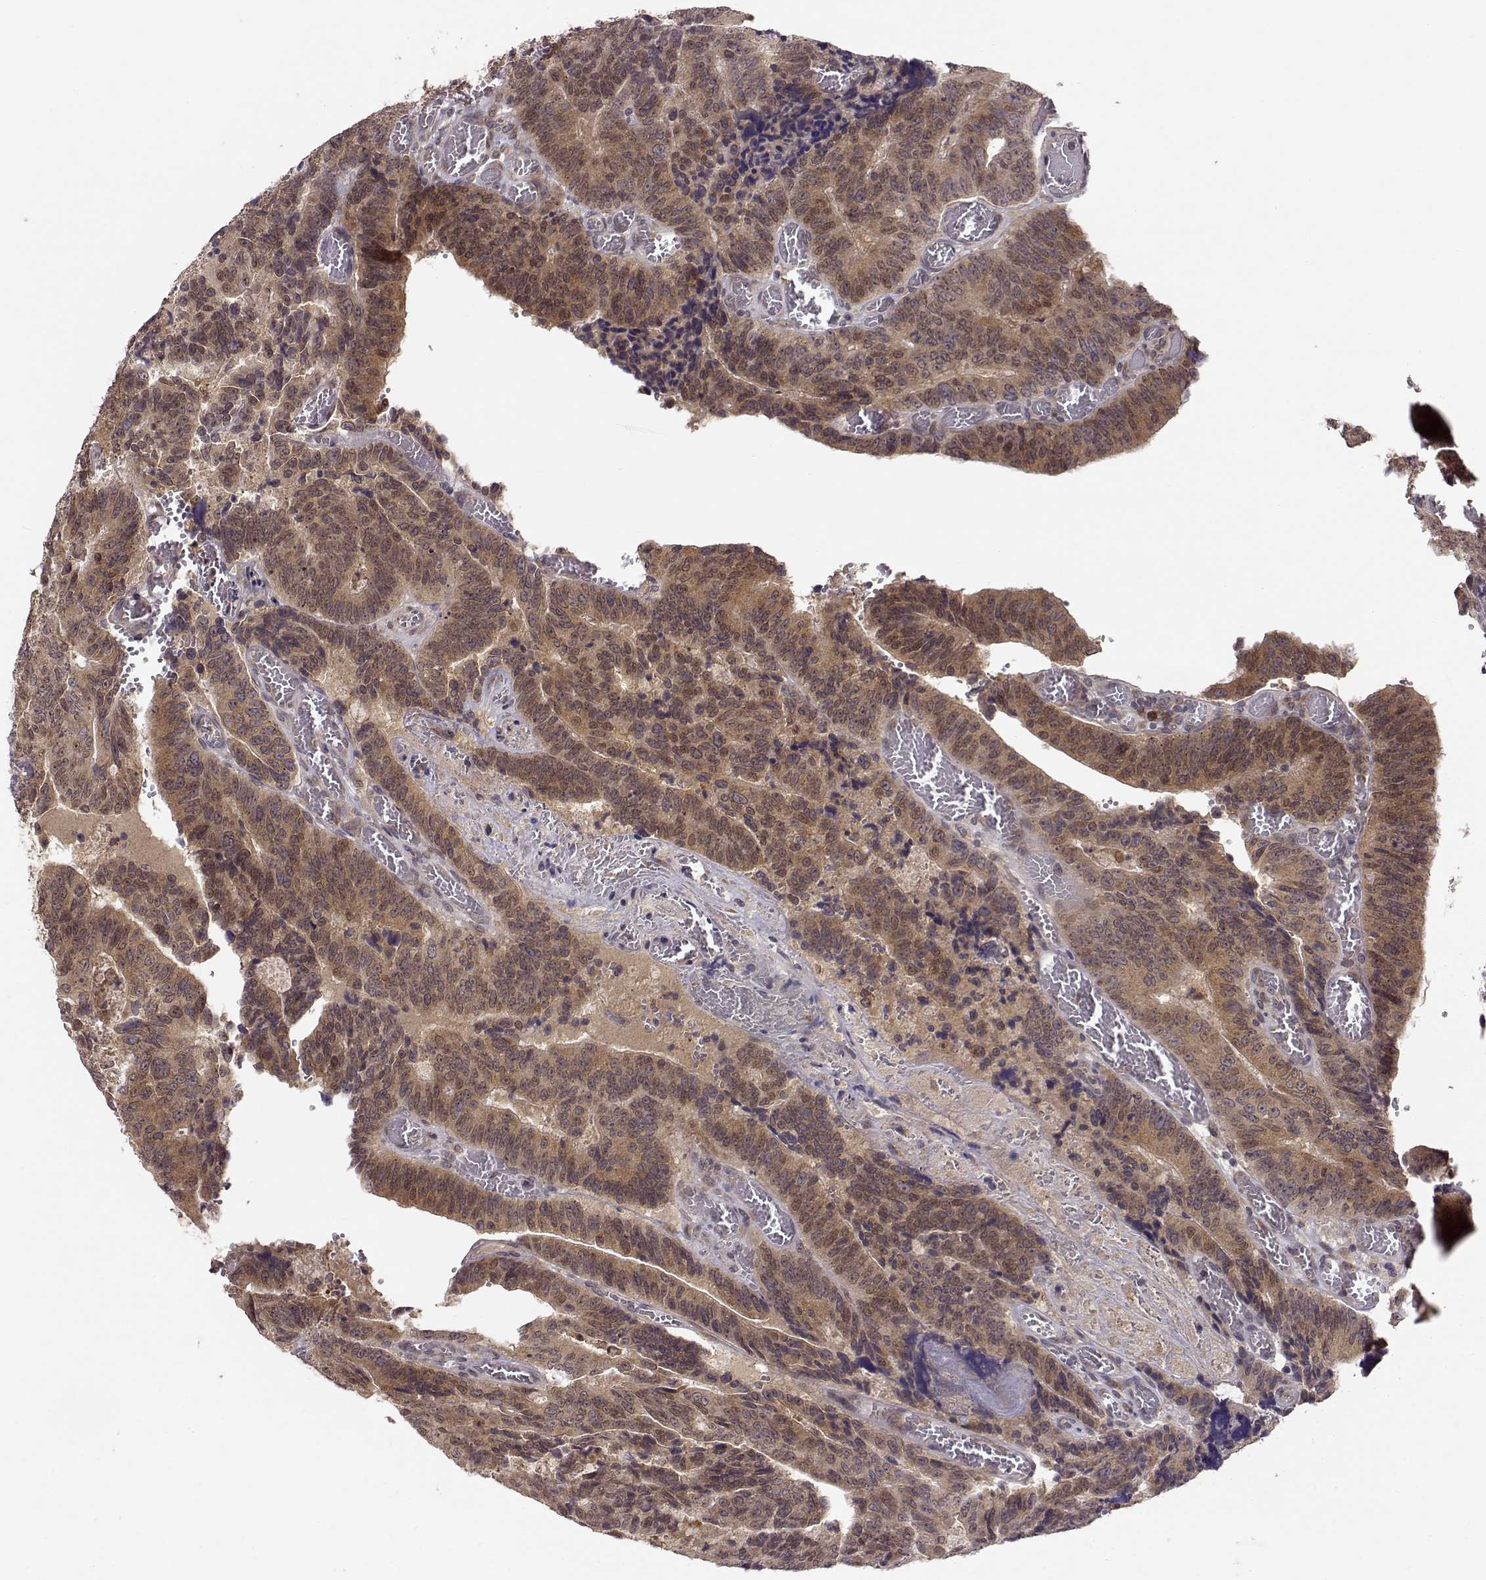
{"staining": {"intensity": "weak", "quantity": ">75%", "location": "cytoplasmic/membranous"}, "tissue": "colorectal cancer", "cell_type": "Tumor cells", "image_type": "cancer", "snomed": [{"axis": "morphology", "description": "Adenocarcinoma, NOS"}, {"axis": "topography", "description": "Colon"}], "caption": "Colorectal cancer (adenocarcinoma) tissue displays weak cytoplasmic/membranous positivity in about >75% of tumor cells The protein of interest is stained brown, and the nuclei are stained in blue (DAB IHC with brightfield microscopy, high magnification).", "gene": "ERGIC2", "patient": {"sex": "female", "age": 82}}